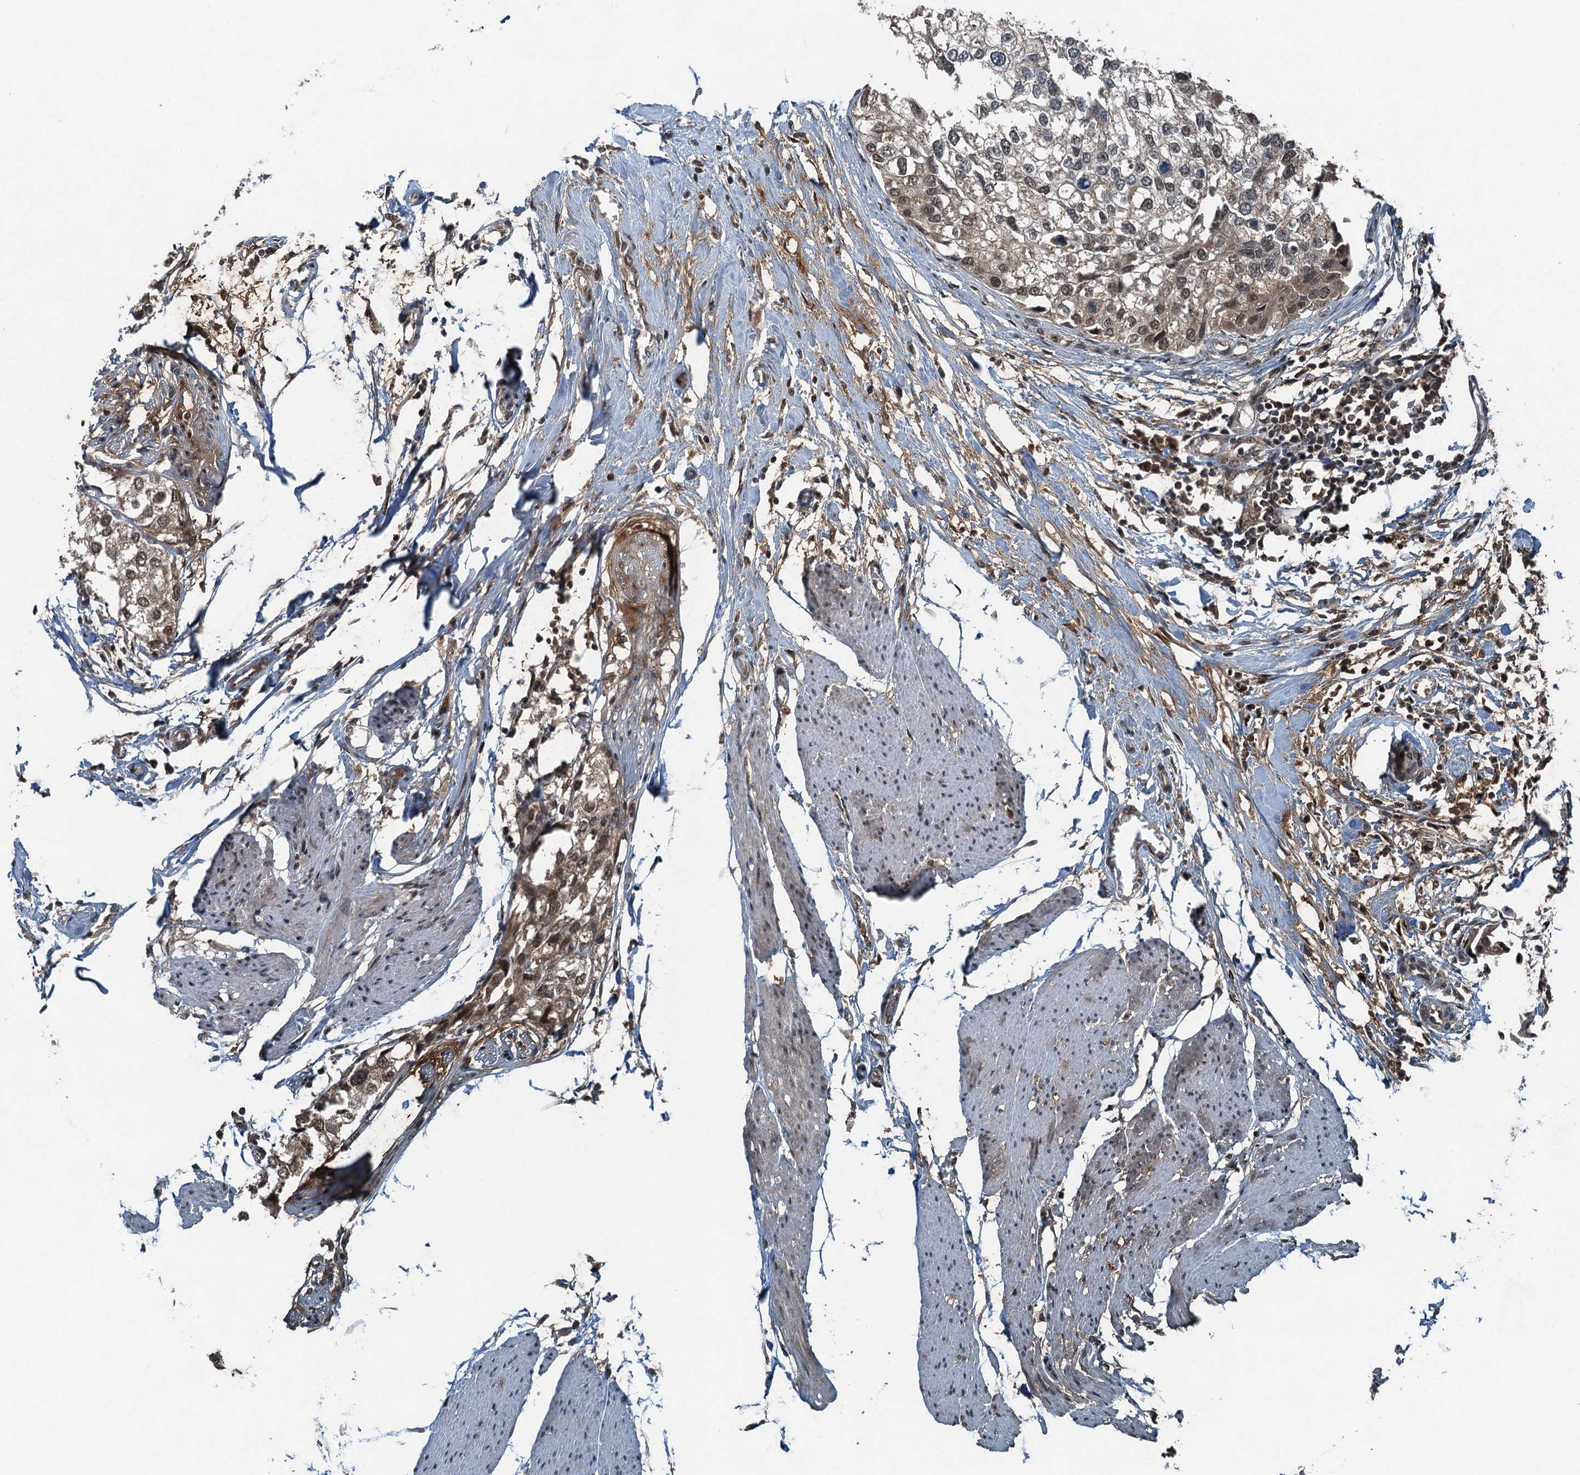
{"staining": {"intensity": "weak", "quantity": "<25%", "location": "cytoplasmic/membranous,nuclear"}, "tissue": "urothelial cancer", "cell_type": "Tumor cells", "image_type": "cancer", "snomed": [{"axis": "morphology", "description": "Urothelial carcinoma, High grade"}, {"axis": "topography", "description": "Urinary bladder"}], "caption": "DAB (3,3'-diaminobenzidine) immunohistochemical staining of human high-grade urothelial carcinoma reveals no significant positivity in tumor cells. Nuclei are stained in blue.", "gene": "UBXN6", "patient": {"sex": "male", "age": 64}}